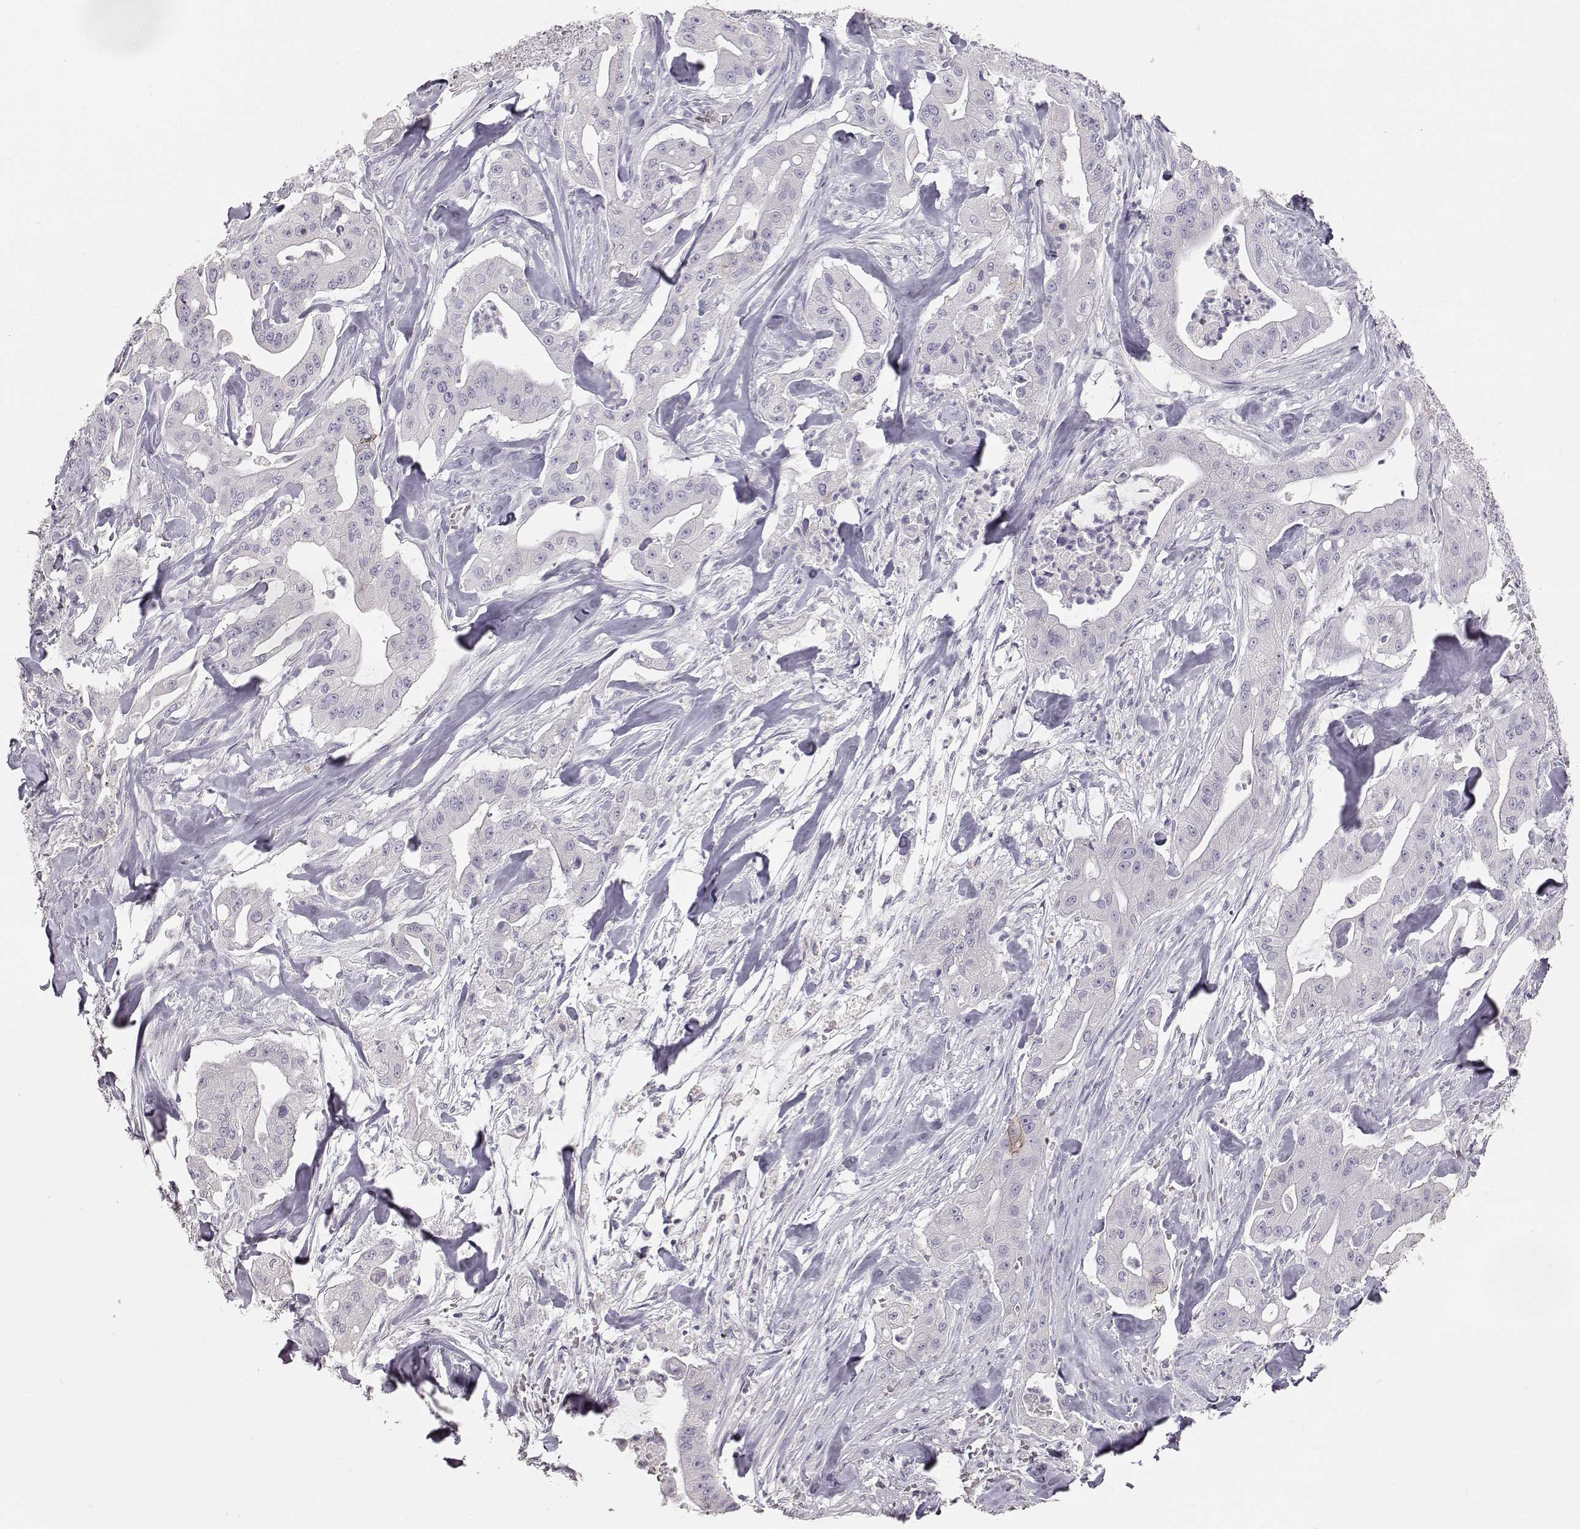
{"staining": {"intensity": "negative", "quantity": "none", "location": "none"}, "tissue": "pancreatic cancer", "cell_type": "Tumor cells", "image_type": "cancer", "snomed": [{"axis": "morphology", "description": "Normal tissue, NOS"}, {"axis": "morphology", "description": "Inflammation, NOS"}, {"axis": "morphology", "description": "Adenocarcinoma, NOS"}, {"axis": "topography", "description": "Pancreas"}], "caption": "Protein analysis of adenocarcinoma (pancreatic) shows no significant positivity in tumor cells. (Immunohistochemistry (ihc), brightfield microscopy, high magnification).", "gene": "KRT33A", "patient": {"sex": "male", "age": 57}}